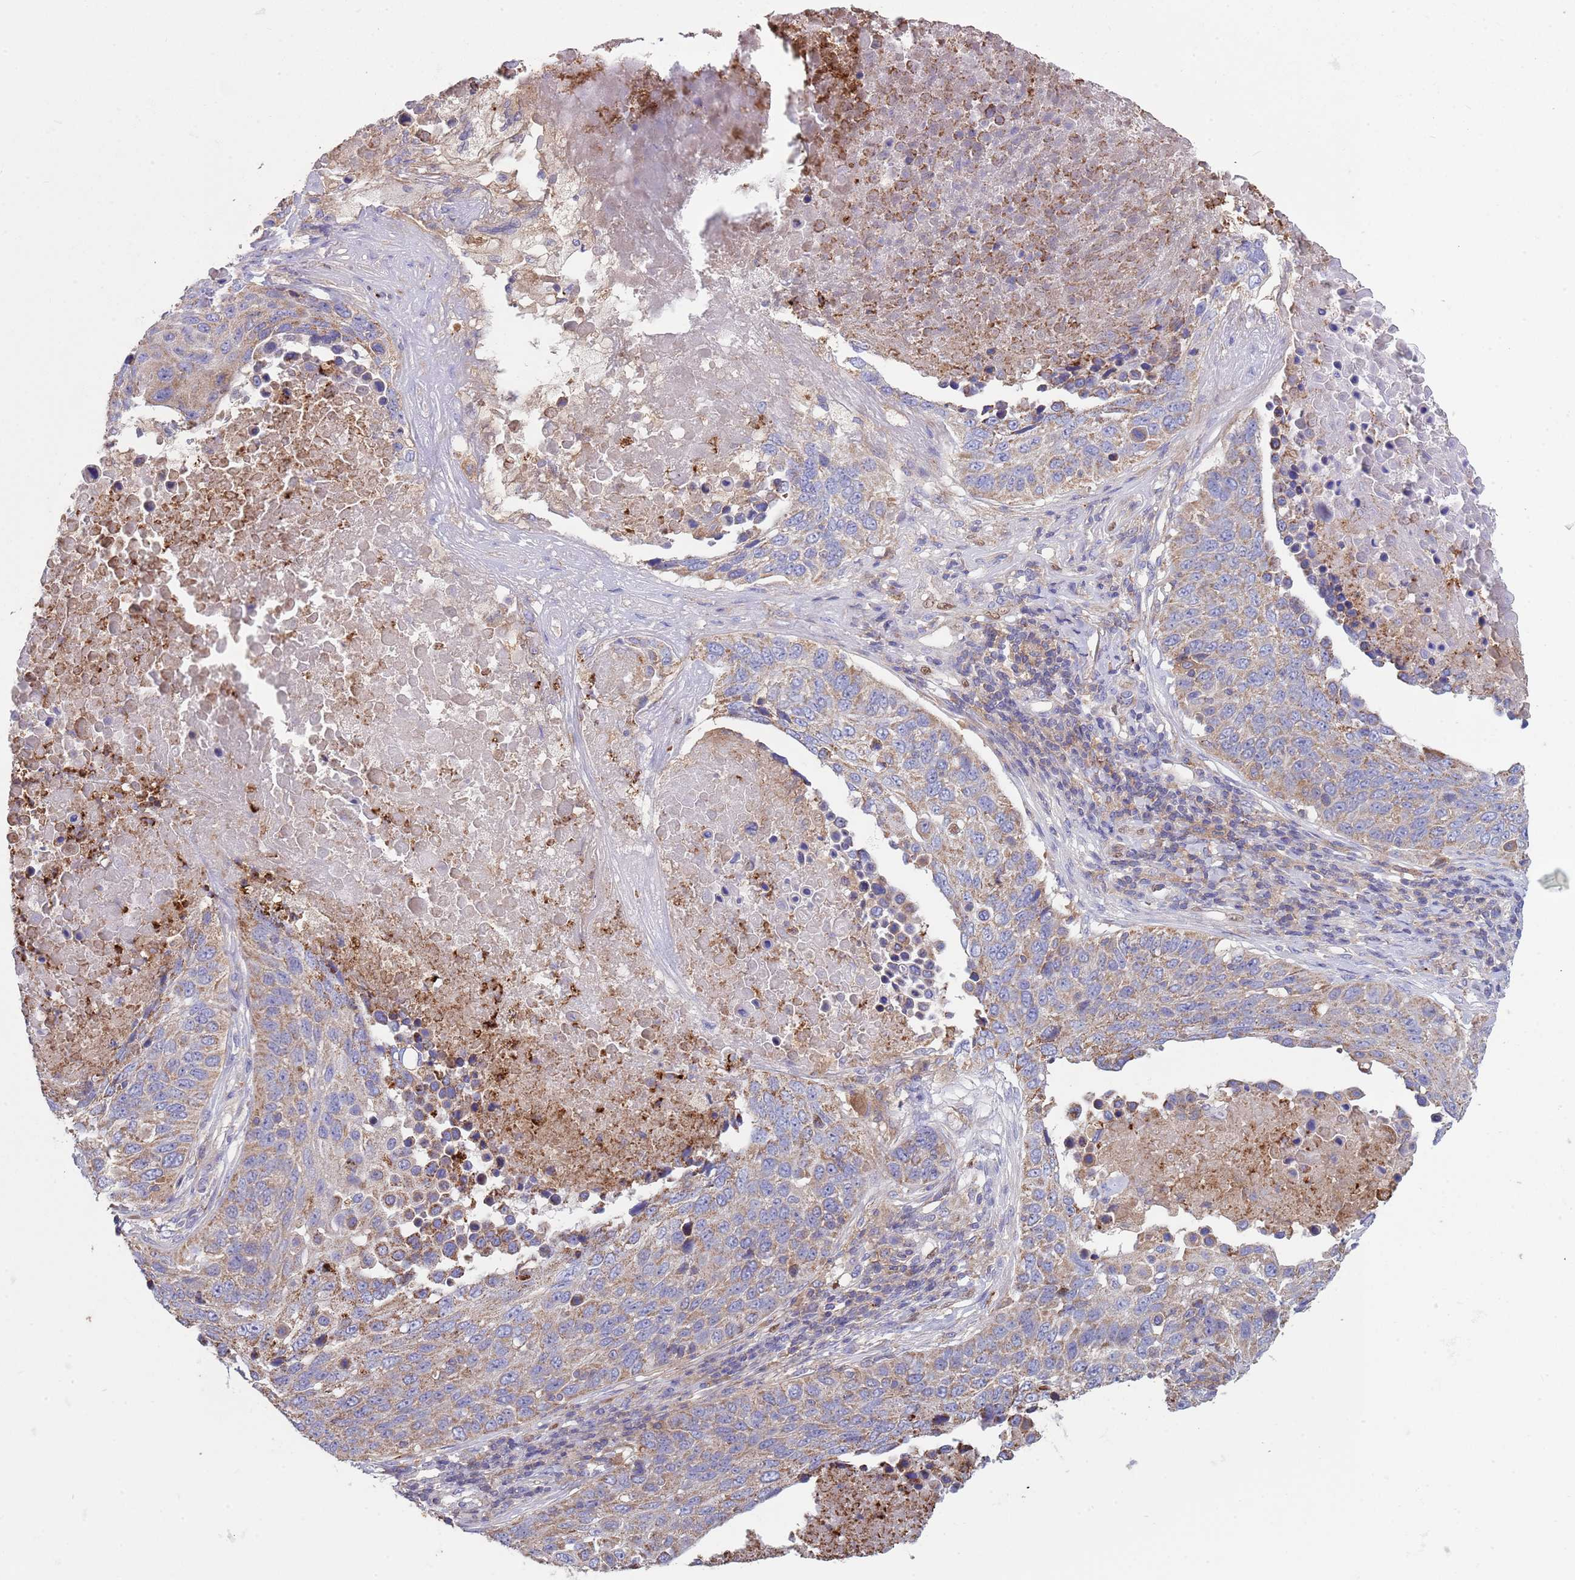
{"staining": {"intensity": "moderate", "quantity": "25%-75%", "location": "cytoplasmic/membranous"}, "tissue": "lung cancer", "cell_type": "Tumor cells", "image_type": "cancer", "snomed": [{"axis": "morphology", "description": "Normal tissue, NOS"}, {"axis": "morphology", "description": "Squamous cell carcinoma, NOS"}, {"axis": "topography", "description": "Lymph node"}, {"axis": "topography", "description": "Lung"}], "caption": "There is medium levels of moderate cytoplasmic/membranous expression in tumor cells of lung cancer, as demonstrated by immunohistochemical staining (brown color).", "gene": "DDT", "patient": {"sex": "male", "age": 66}}